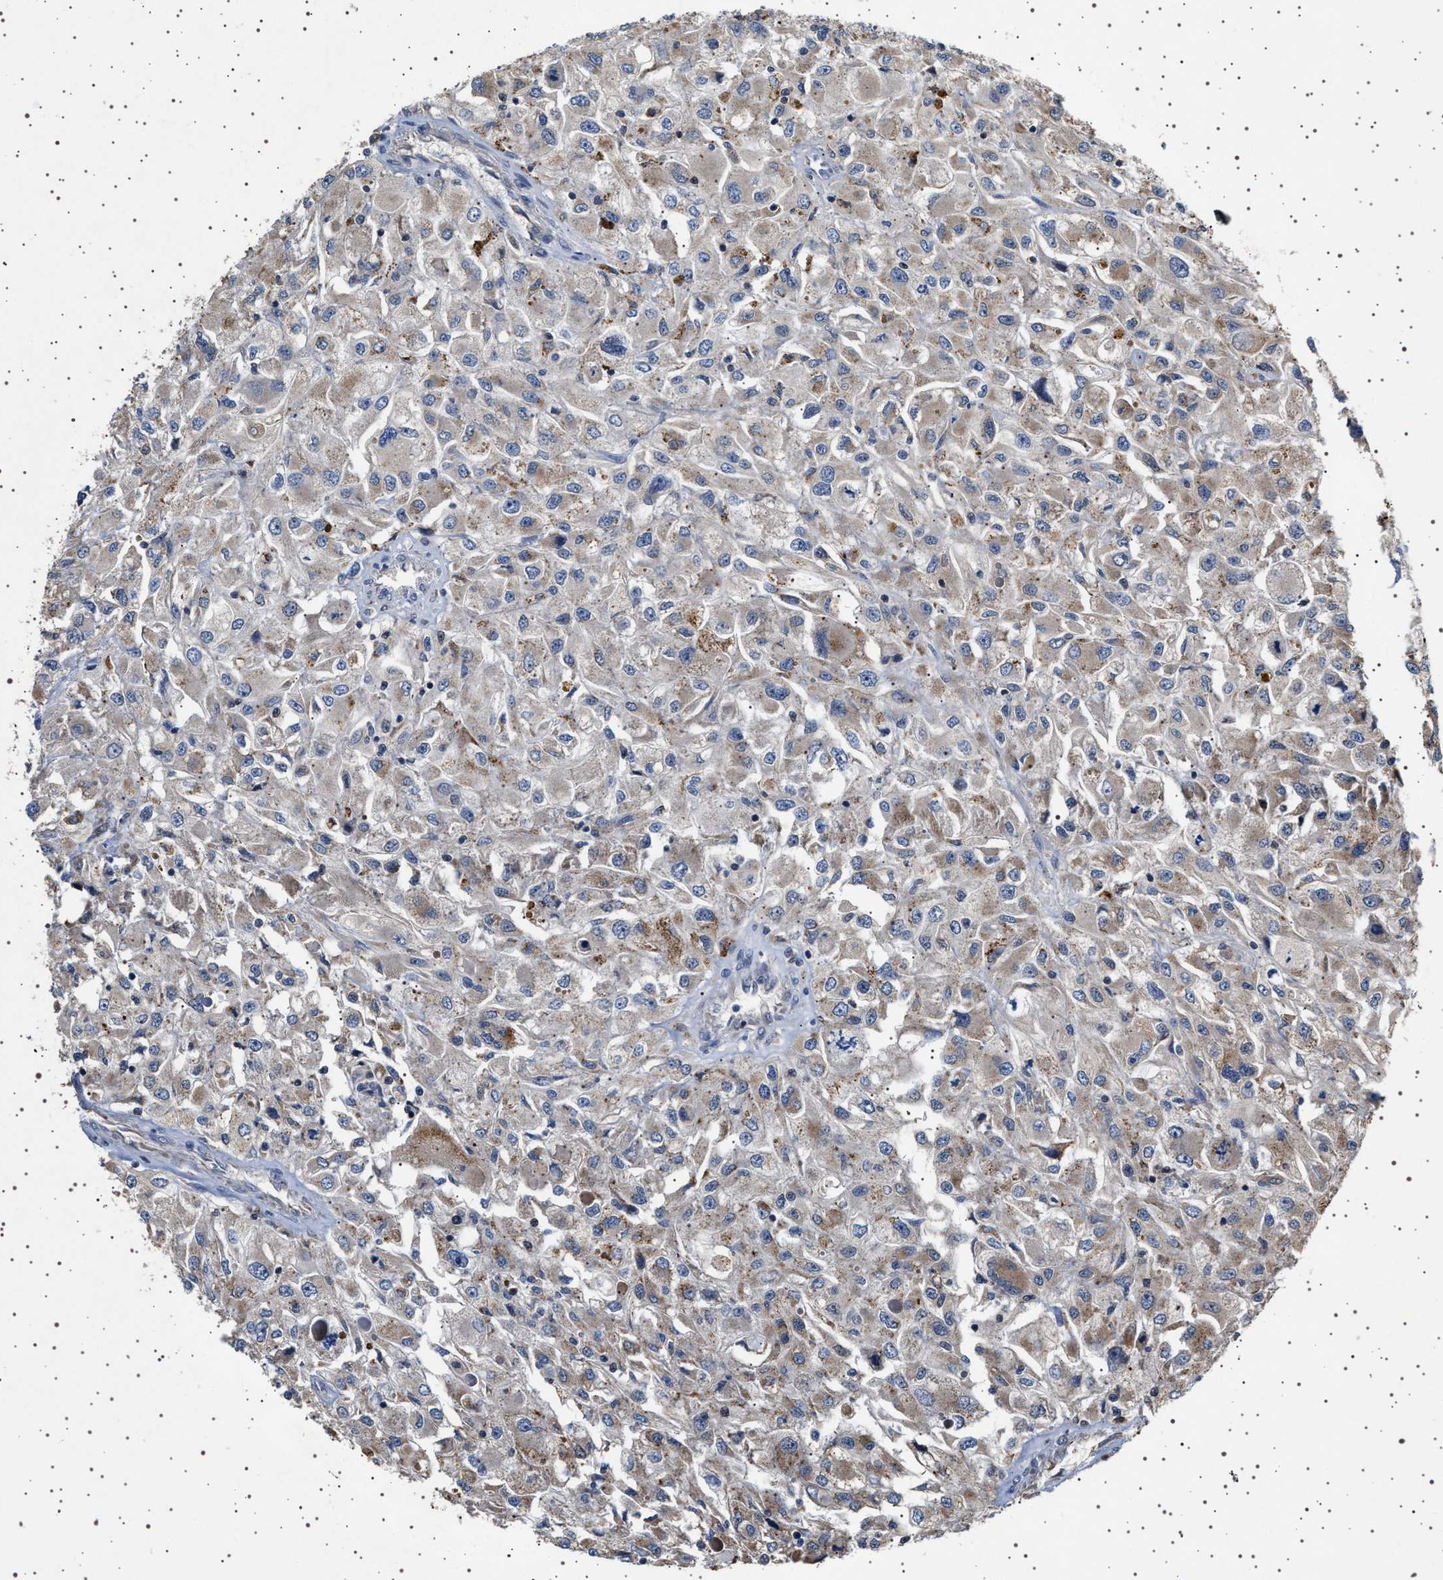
{"staining": {"intensity": "moderate", "quantity": "<25%", "location": "cytoplasmic/membranous"}, "tissue": "renal cancer", "cell_type": "Tumor cells", "image_type": "cancer", "snomed": [{"axis": "morphology", "description": "Adenocarcinoma, NOS"}, {"axis": "topography", "description": "Kidney"}], "caption": "The histopathology image shows a brown stain indicating the presence of a protein in the cytoplasmic/membranous of tumor cells in renal cancer (adenocarcinoma).", "gene": "TRUB2", "patient": {"sex": "female", "age": 52}}